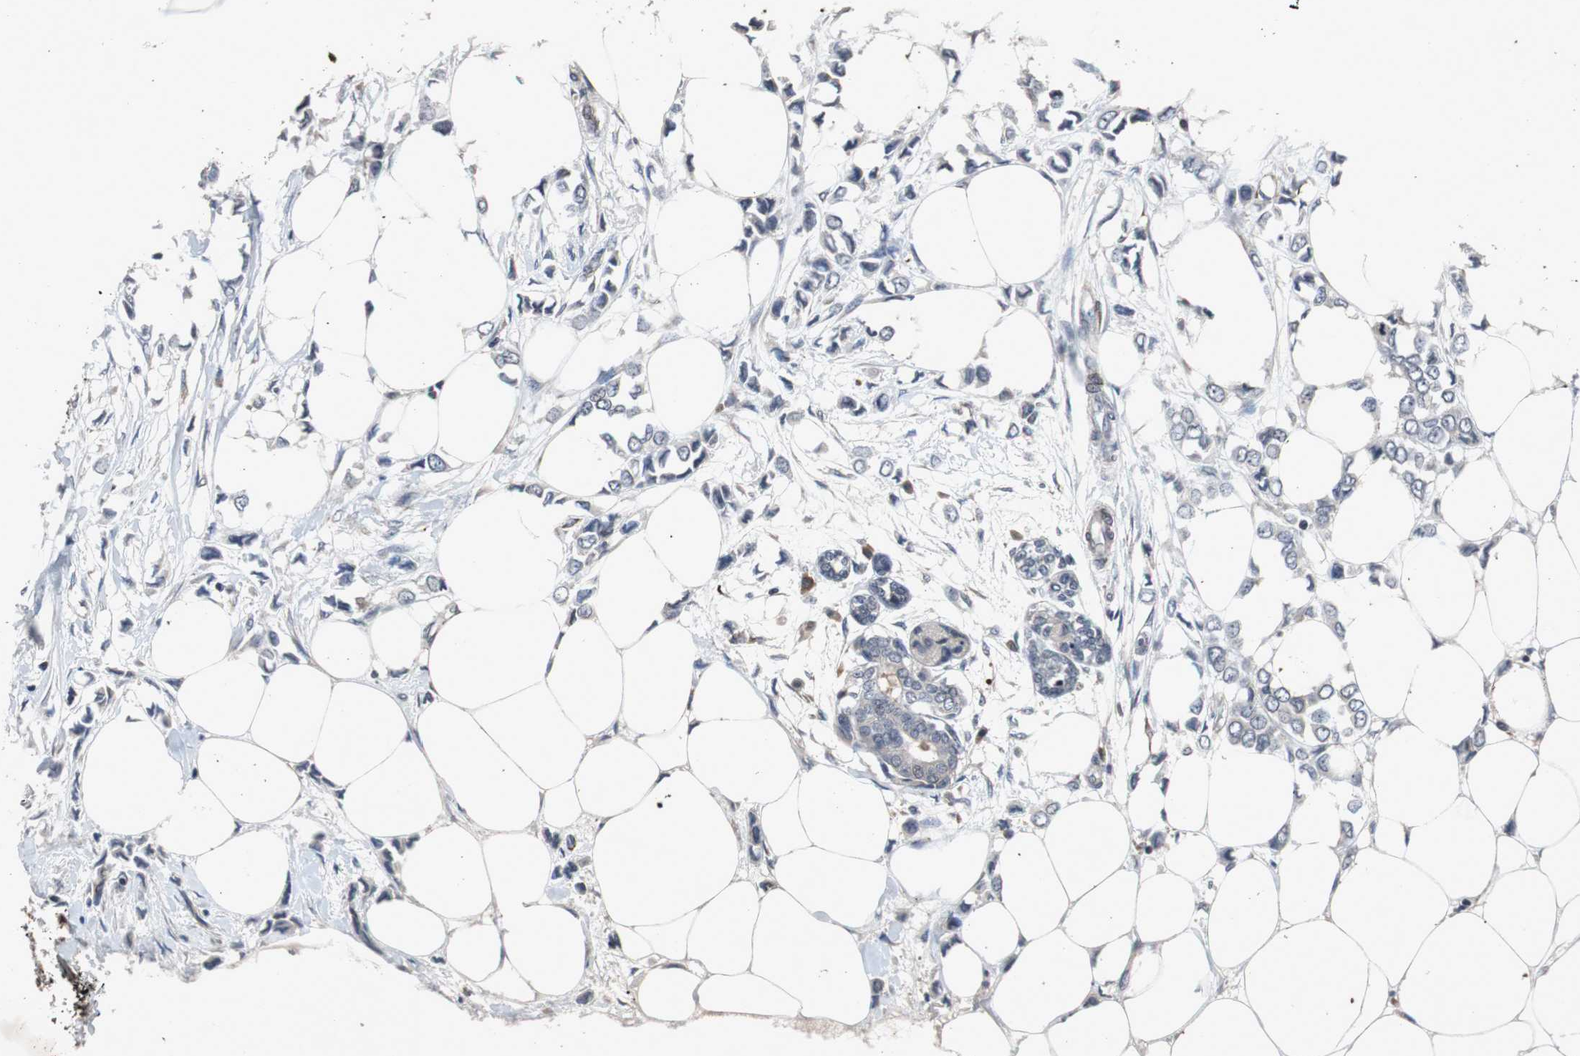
{"staining": {"intensity": "negative", "quantity": "none", "location": "none"}, "tissue": "breast cancer", "cell_type": "Tumor cells", "image_type": "cancer", "snomed": [{"axis": "morphology", "description": "Lobular carcinoma"}, {"axis": "topography", "description": "Breast"}], "caption": "Breast cancer was stained to show a protein in brown. There is no significant positivity in tumor cells.", "gene": "CRADD", "patient": {"sex": "female", "age": 51}}